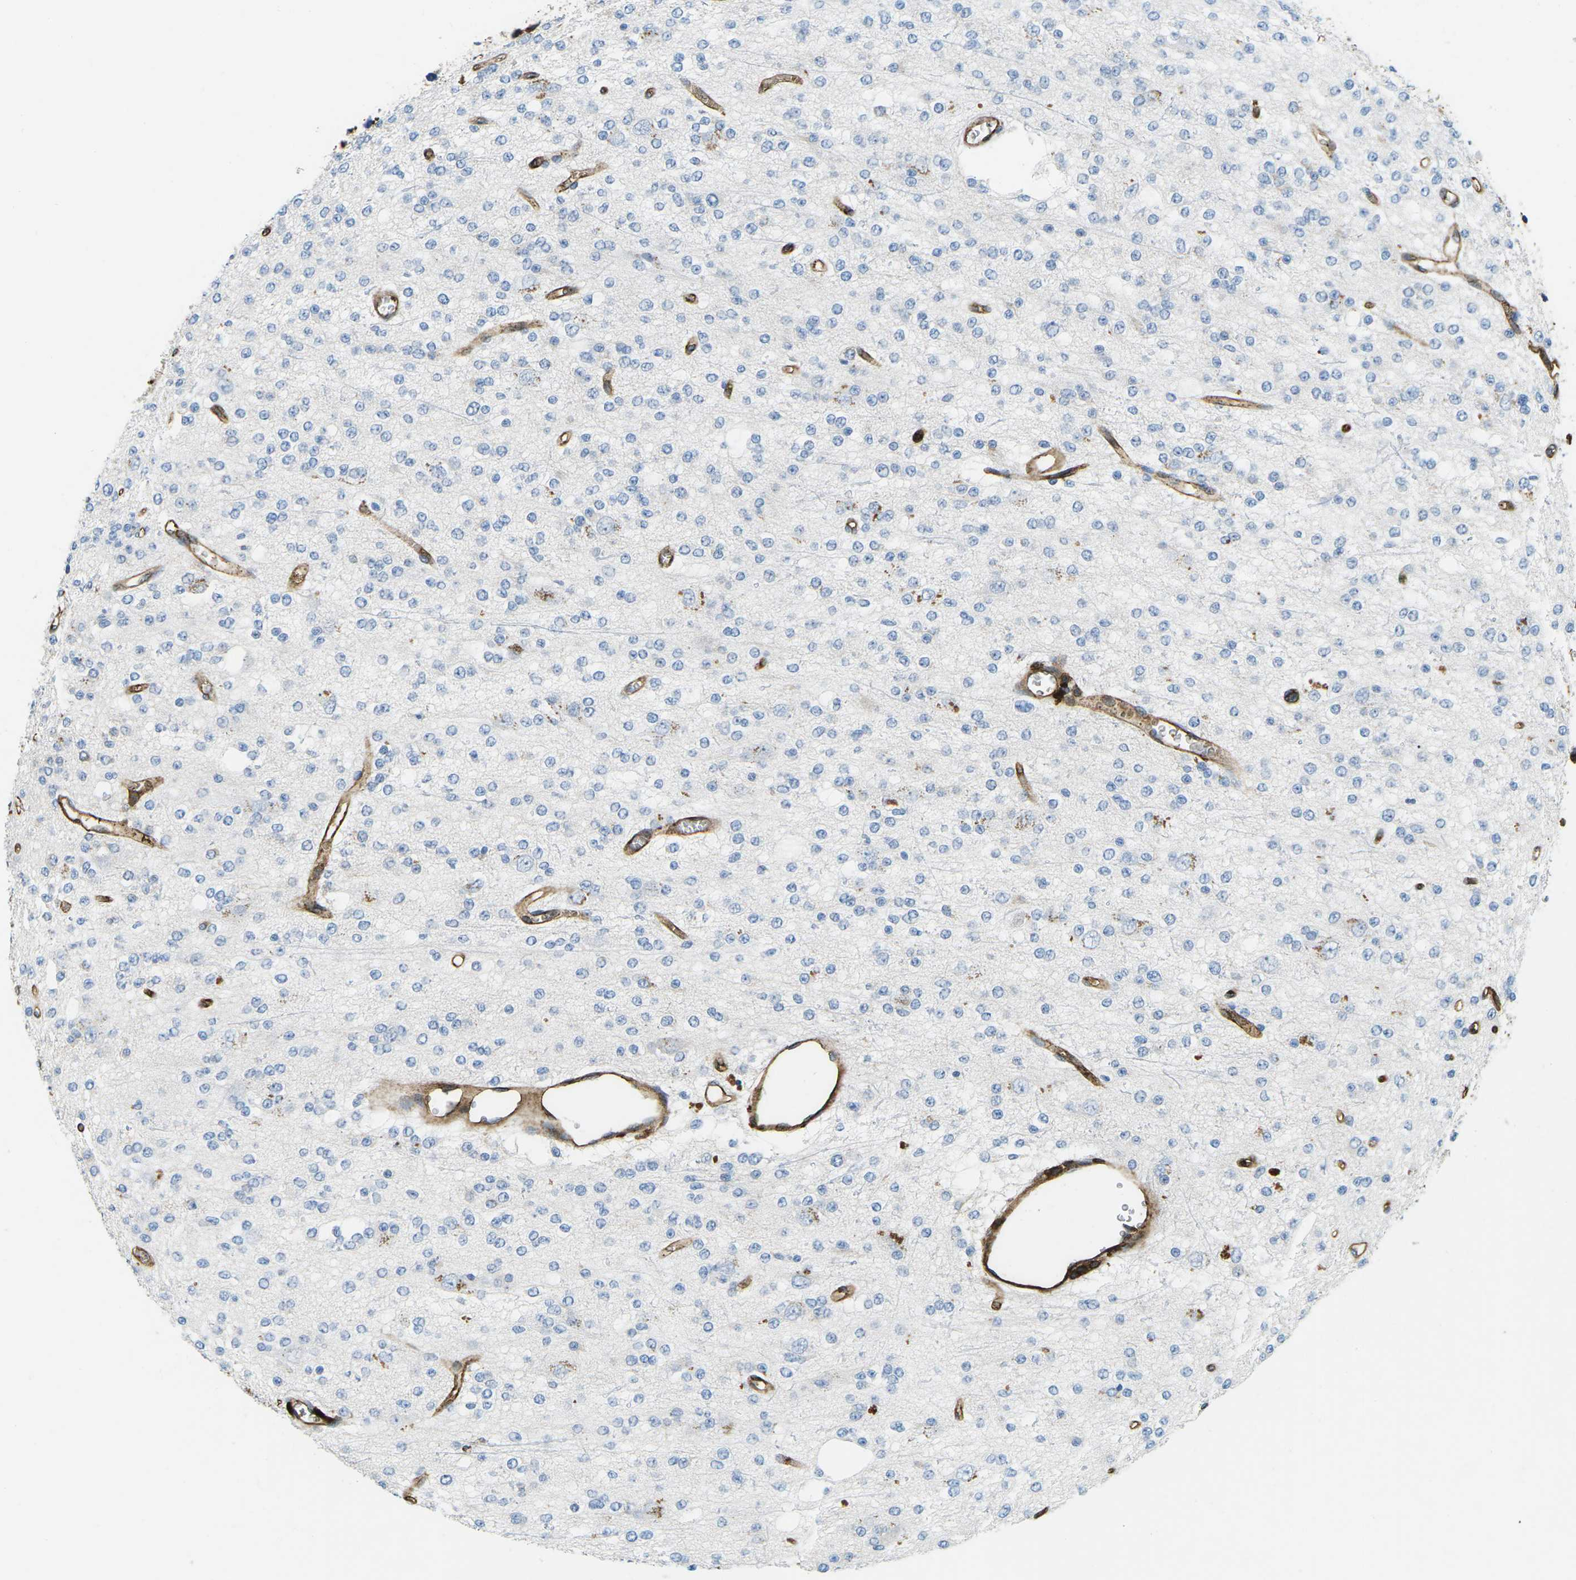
{"staining": {"intensity": "negative", "quantity": "none", "location": "none"}, "tissue": "glioma", "cell_type": "Tumor cells", "image_type": "cancer", "snomed": [{"axis": "morphology", "description": "Glioma, malignant, Low grade"}, {"axis": "topography", "description": "Brain"}], "caption": "Malignant glioma (low-grade) was stained to show a protein in brown. There is no significant staining in tumor cells.", "gene": "HLA-B", "patient": {"sex": "male", "age": 38}}